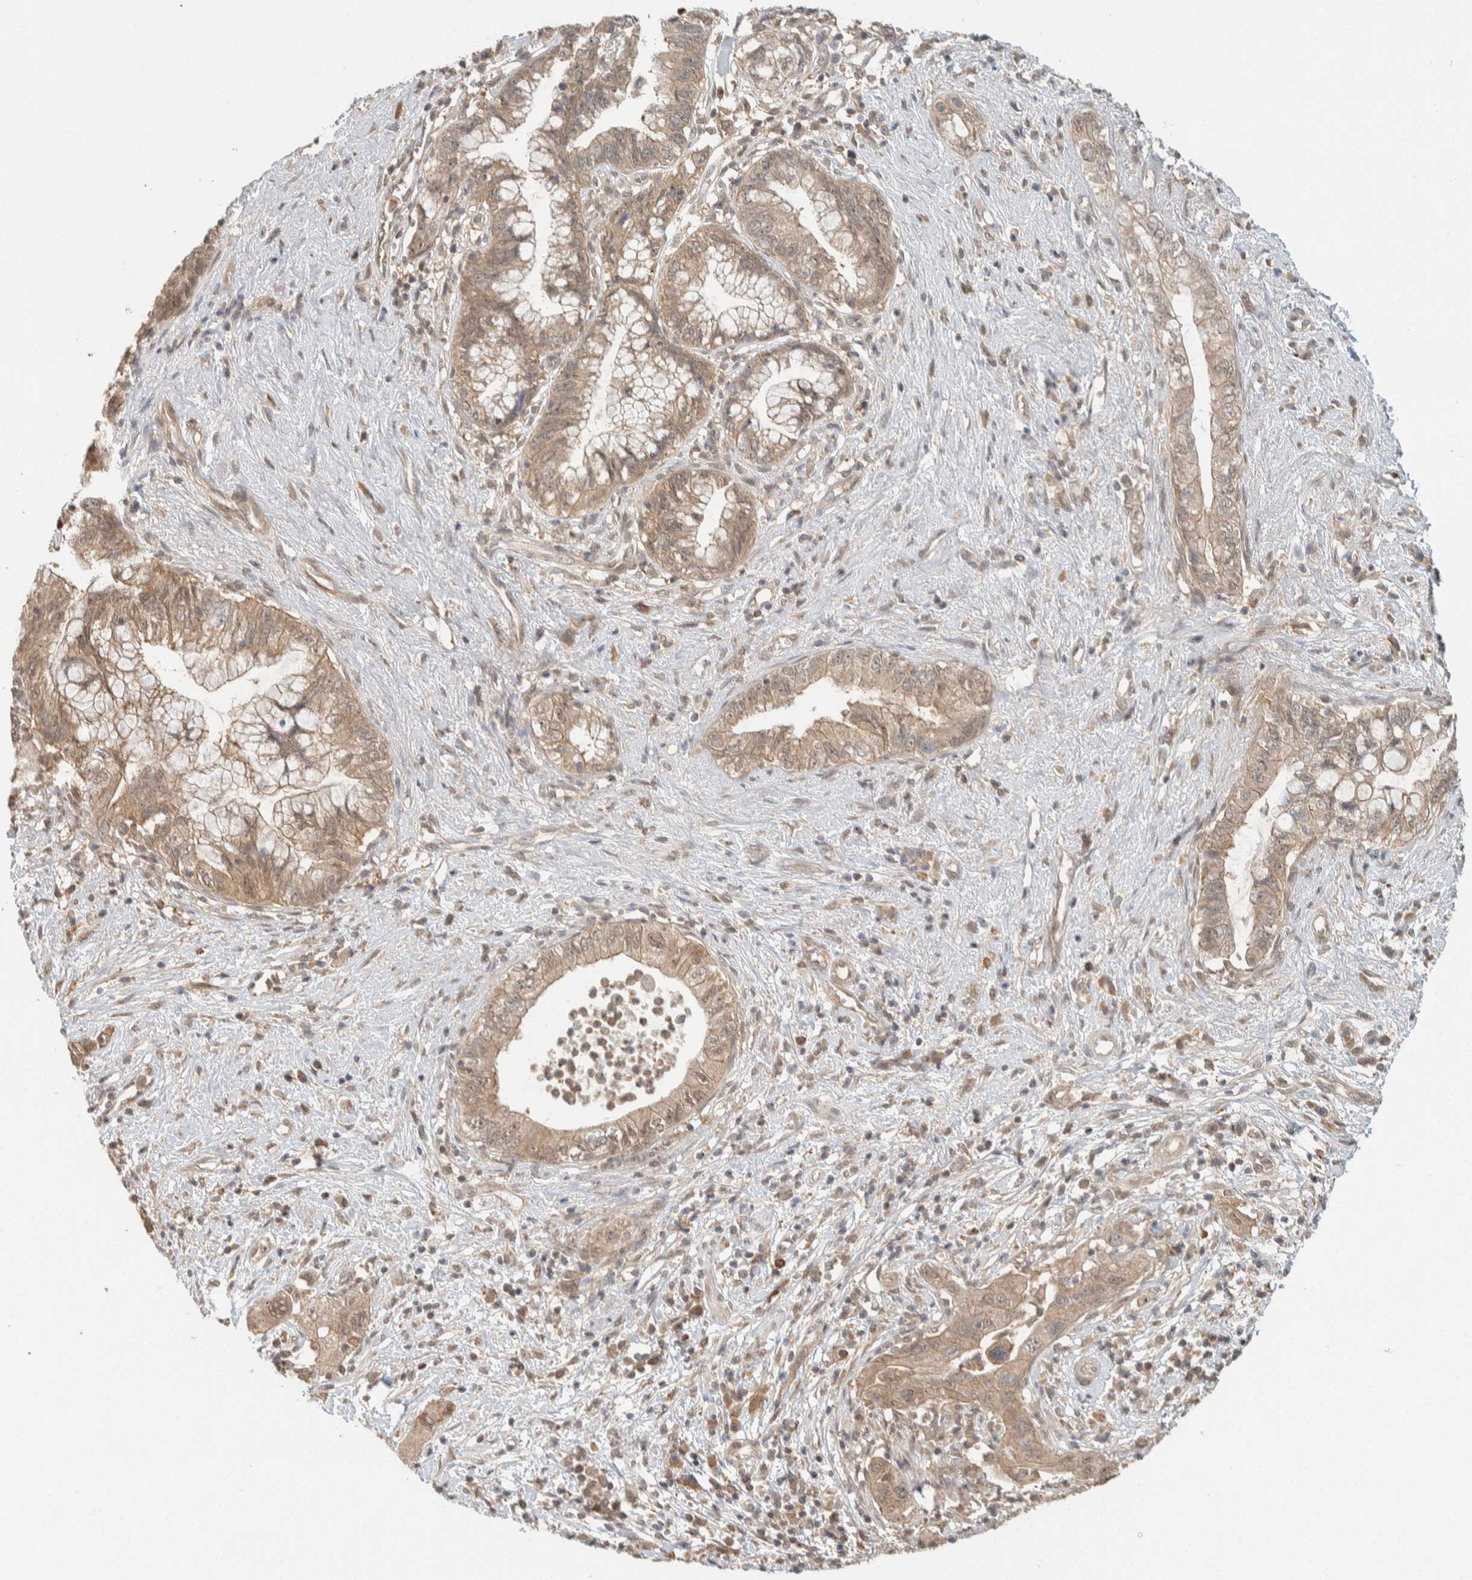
{"staining": {"intensity": "weak", "quantity": ">75%", "location": "cytoplasmic/membranous,nuclear"}, "tissue": "pancreatic cancer", "cell_type": "Tumor cells", "image_type": "cancer", "snomed": [{"axis": "morphology", "description": "Adenocarcinoma, NOS"}, {"axis": "topography", "description": "Pancreas"}], "caption": "Tumor cells display weak cytoplasmic/membranous and nuclear staining in approximately >75% of cells in pancreatic cancer.", "gene": "ZNF567", "patient": {"sex": "female", "age": 73}}